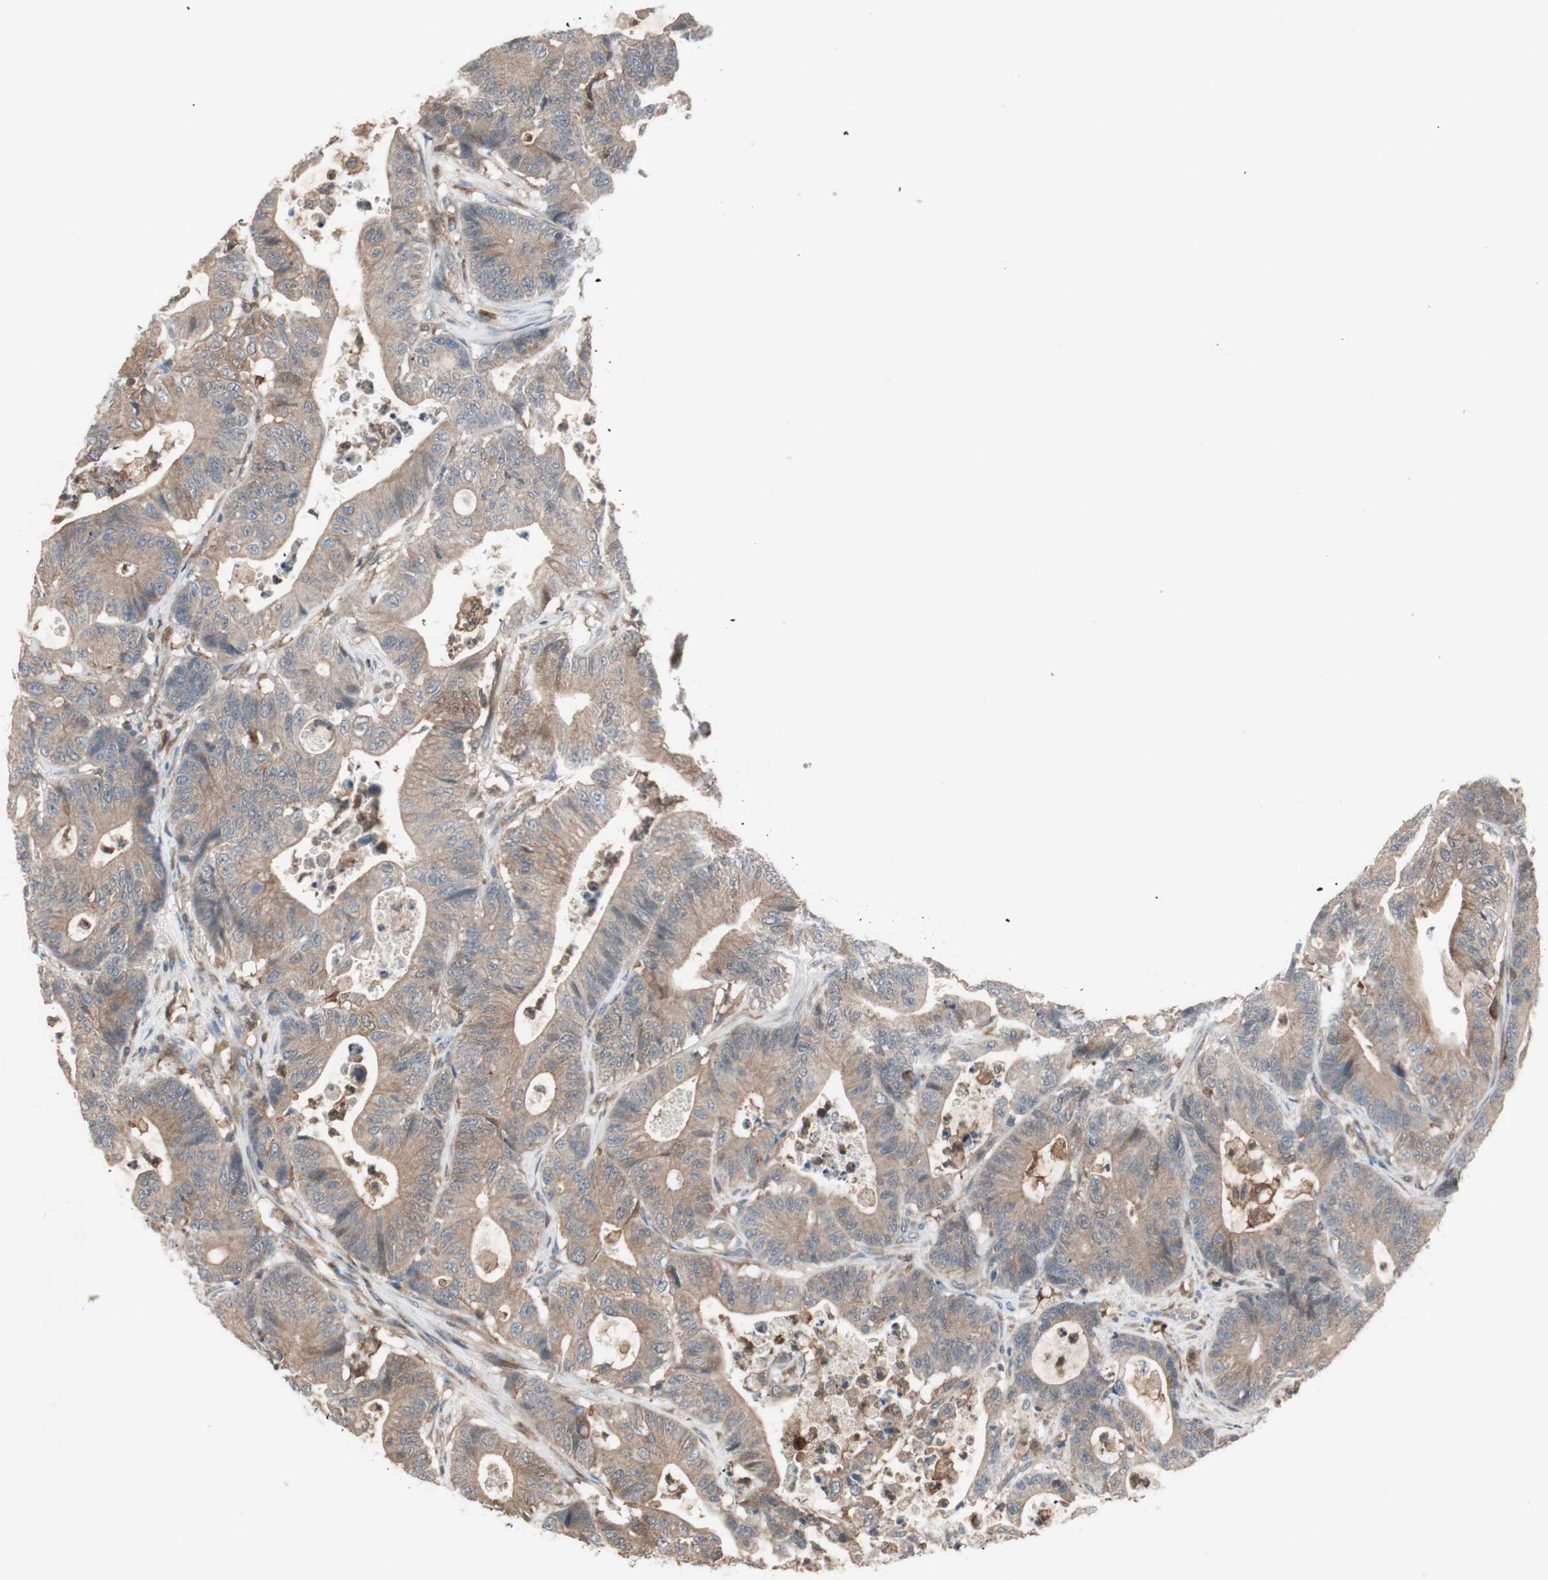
{"staining": {"intensity": "moderate", "quantity": ">75%", "location": "cytoplasmic/membranous"}, "tissue": "colorectal cancer", "cell_type": "Tumor cells", "image_type": "cancer", "snomed": [{"axis": "morphology", "description": "Adenocarcinoma, NOS"}, {"axis": "topography", "description": "Colon"}], "caption": "Human adenocarcinoma (colorectal) stained for a protein (brown) displays moderate cytoplasmic/membranous positive staining in approximately >75% of tumor cells.", "gene": "STAB1", "patient": {"sex": "female", "age": 84}}